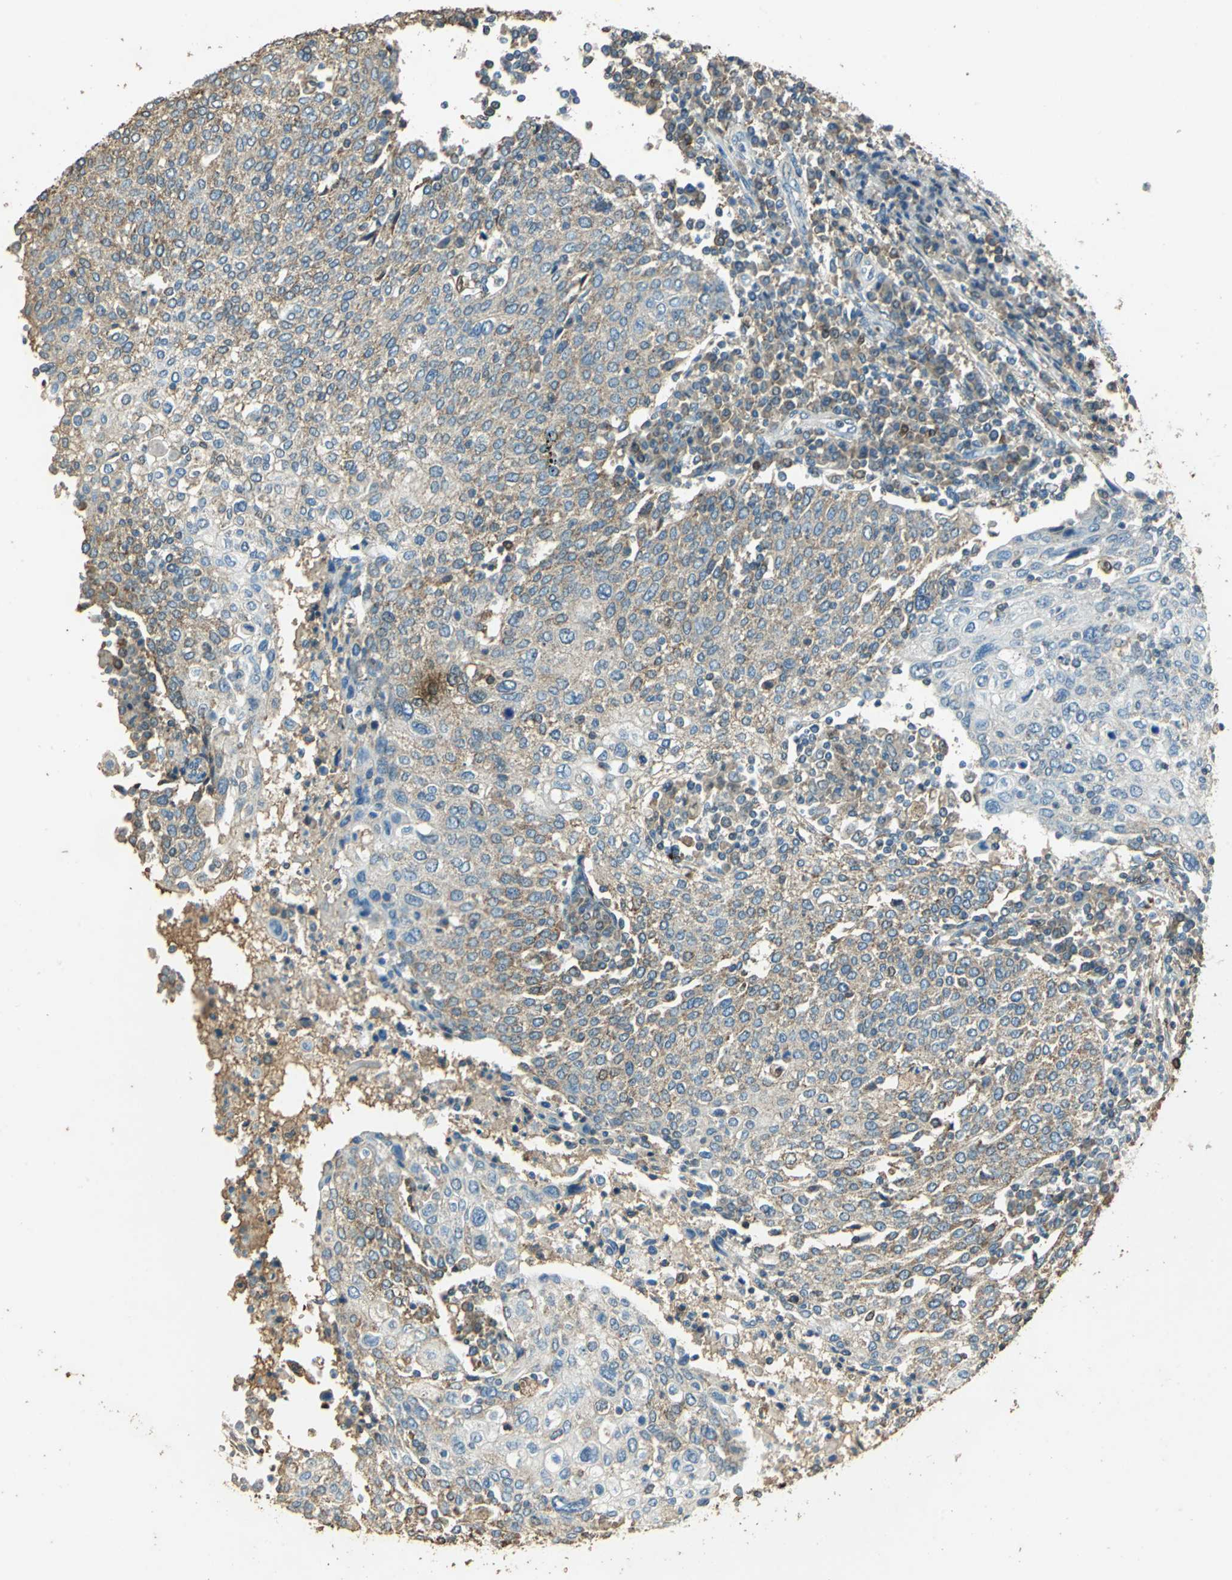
{"staining": {"intensity": "weak", "quantity": "25%-75%", "location": "cytoplasmic/membranous"}, "tissue": "cervical cancer", "cell_type": "Tumor cells", "image_type": "cancer", "snomed": [{"axis": "morphology", "description": "Squamous cell carcinoma, NOS"}, {"axis": "topography", "description": "Cervix"}], "caption": "Protein expression analysis of human cervical cancer reveals weak cytoplasmic/membranous expression in approximately 25%-75% of tumor cells.", "gene": "TRAPPC2", "patient": {"sex": "female", "age": 40}}